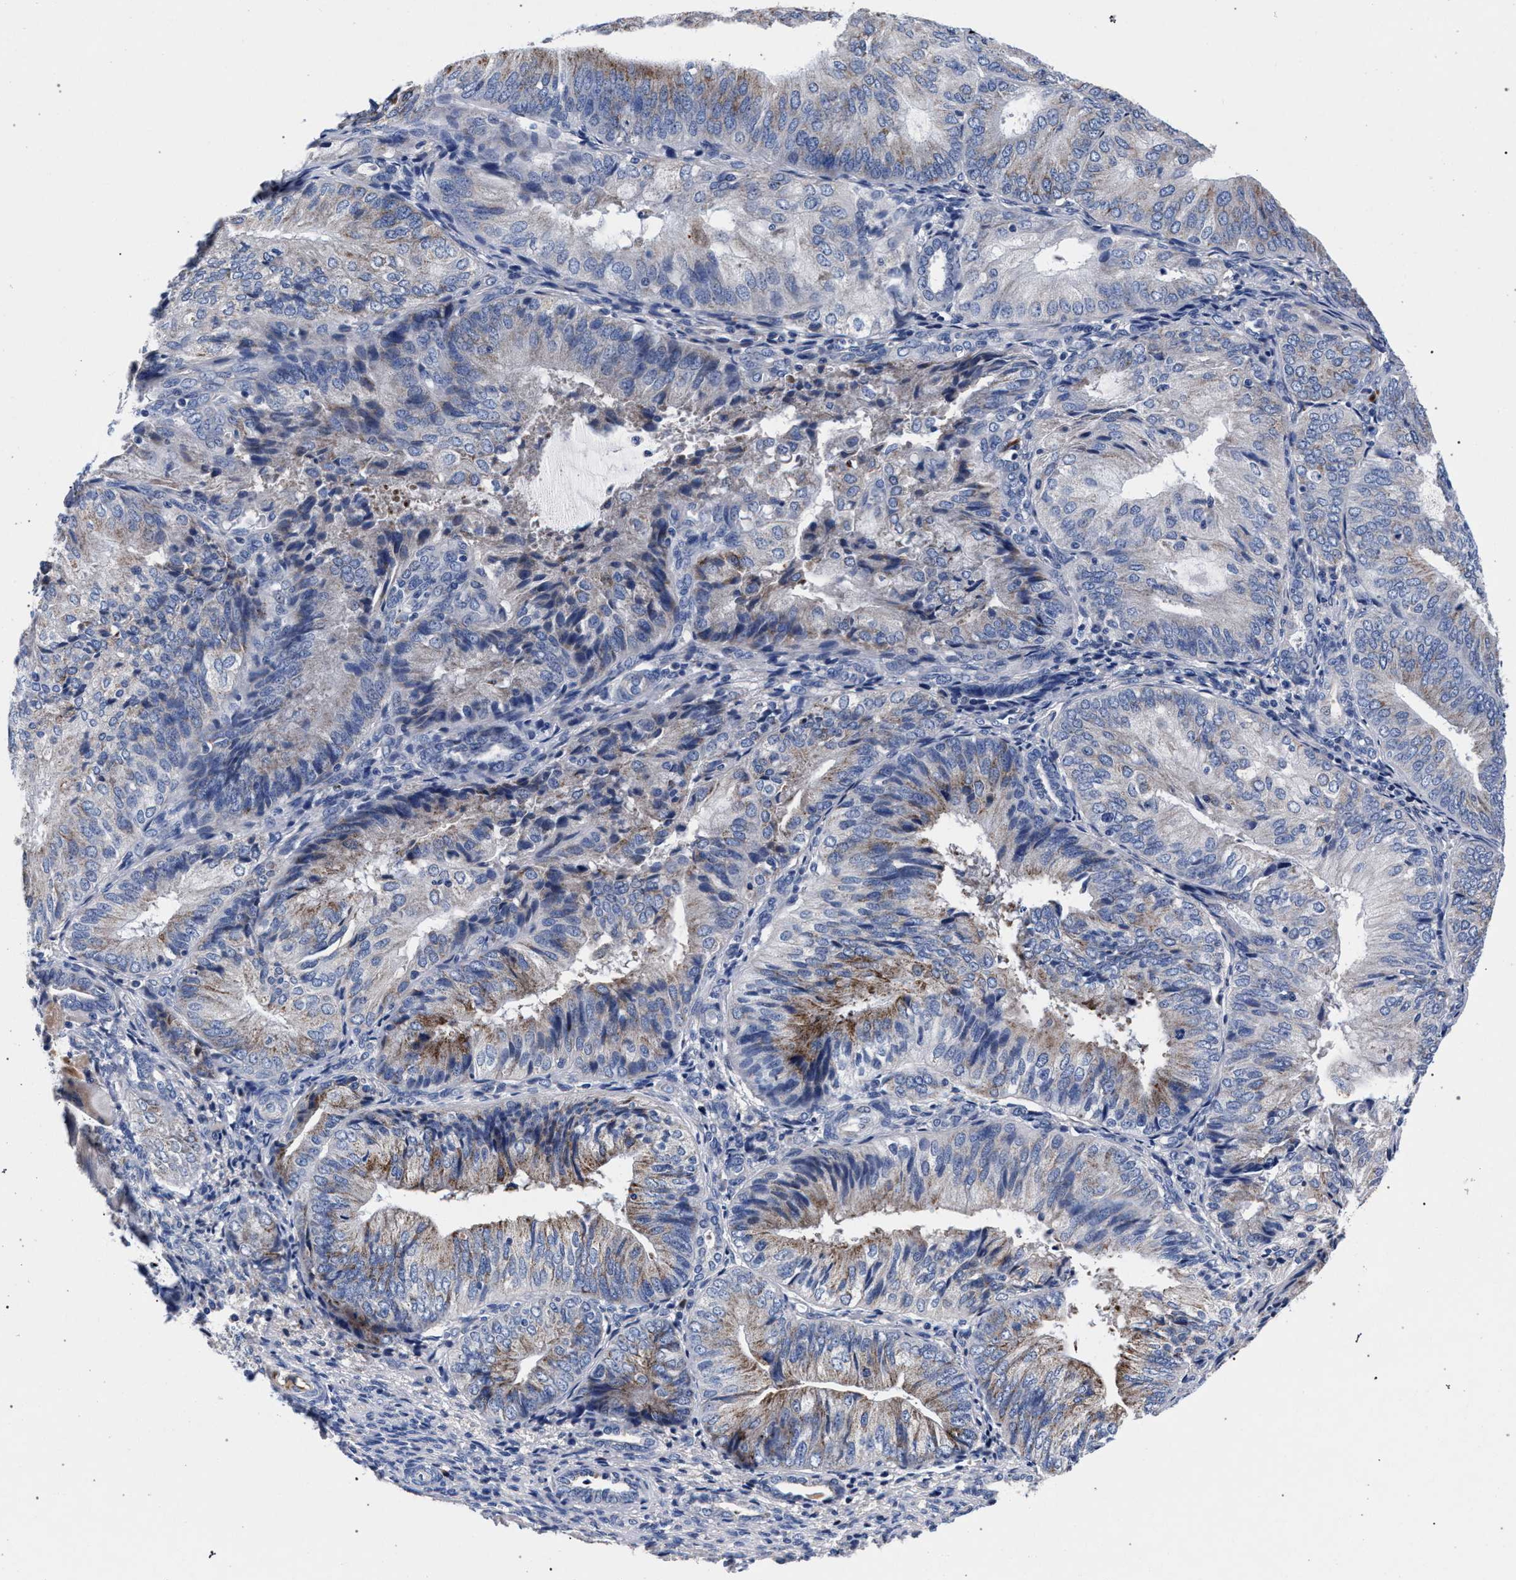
{"staining": {"intensity": "moderate", "quantity": "<25%", "location": "cytoplasmic/membranous"}, "tissue": "endometrial cancer", "cell_type": "Tumor cells", "image_type": "cancer", "snomed": [{"axis": "morphology", "description": "Adenocarcinoma, NOS"}, {"axis": "topography", "description": "Endometrium"}], "caption": "Endometrial cancer (adenocarcinoma) tissue shows moderate cytoplasmic/membranous staining in approximately <25% of tumor cells, visualized by immunohistochemistry.", "gene": "ACOX1", "patient": {"sex": "female", "age": 81}}